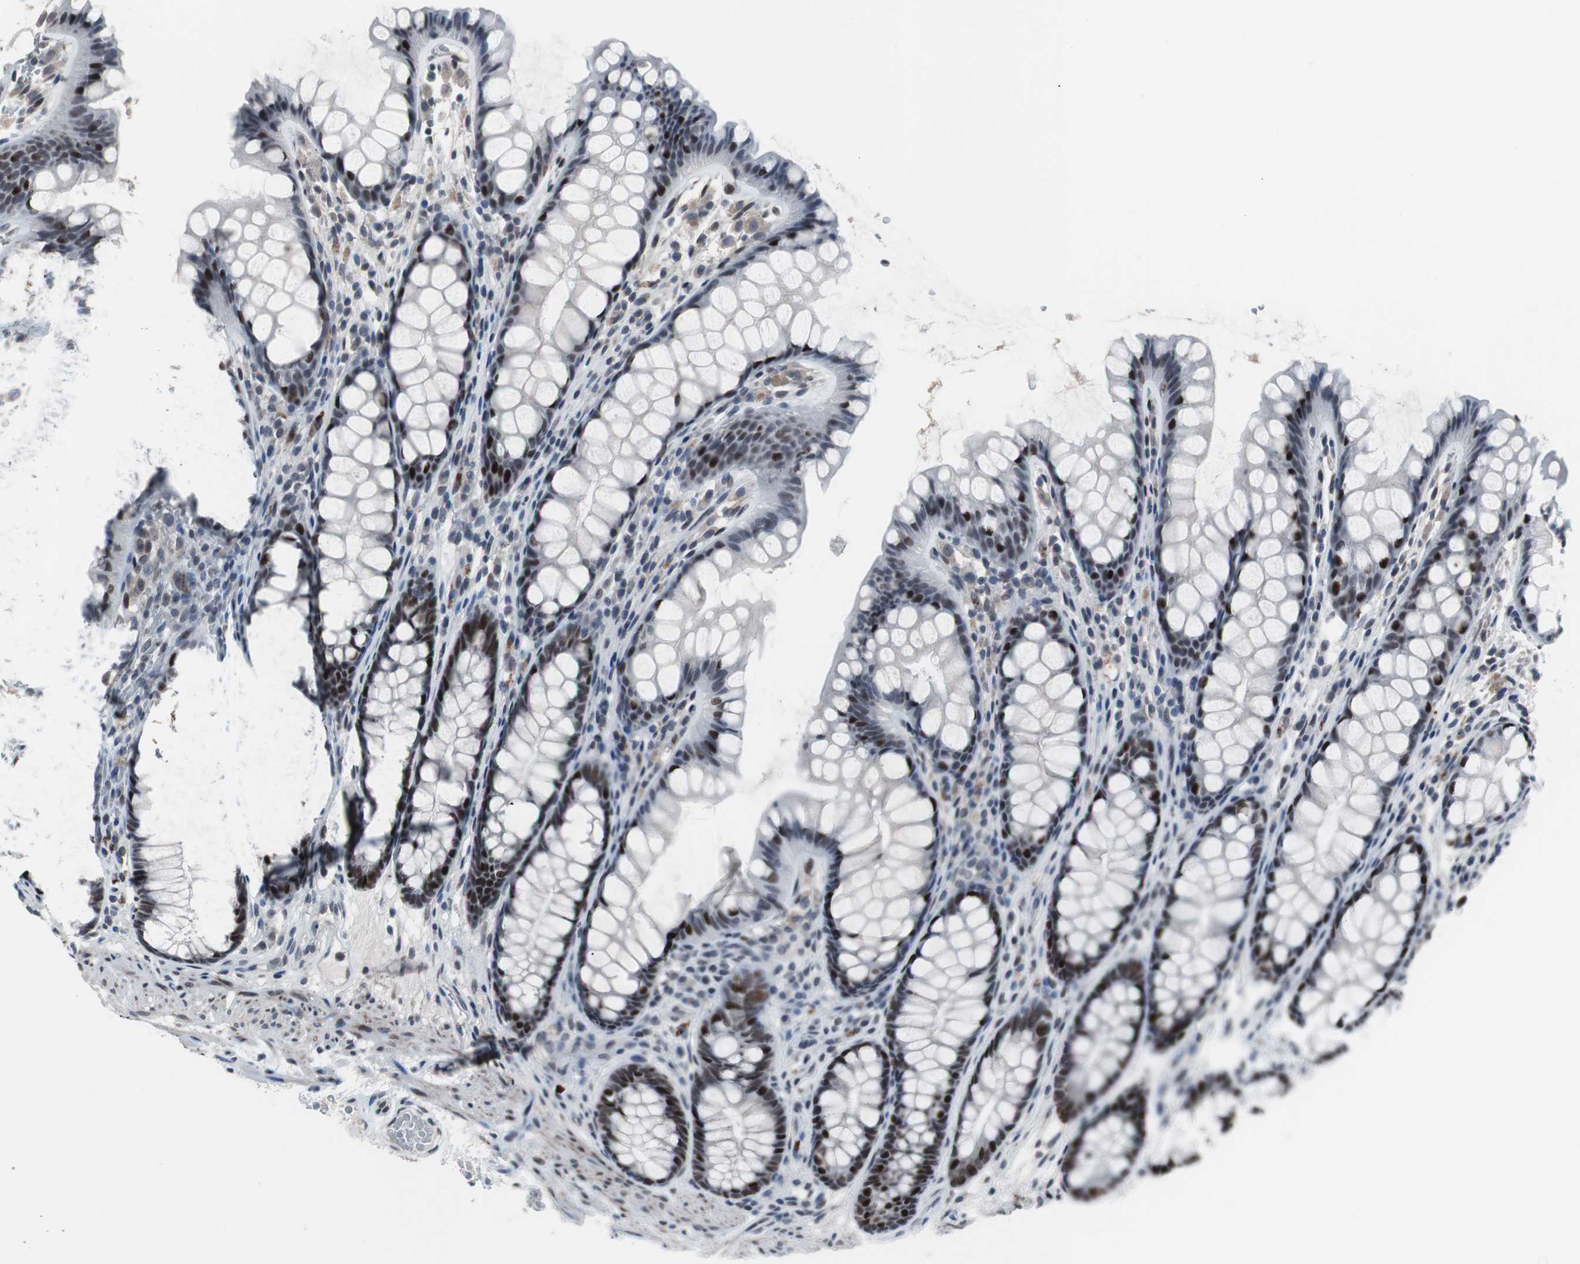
{"staining": {"intensity": "moderate", "quantity": ">75%", "location": "nuclear"}, "tissue": "colon", "cell_type": "Endothelial cells", "image_type": "normal", "snomed": [{"axis": "morphology", "description": "Normal tissue, NOS"}, {"axis": "topography", "description": "Colon"}], "caption": "Immunohistochemical staining of benign human colon reveals medium levels of moderate nuclear positivity in approximately >75% of endothelial cells. Ihc stains the protein of interest in brown and the nuclei are stained blue.", "gene": "FOXP4", "patient": {"sex": "female", "age": 55}}